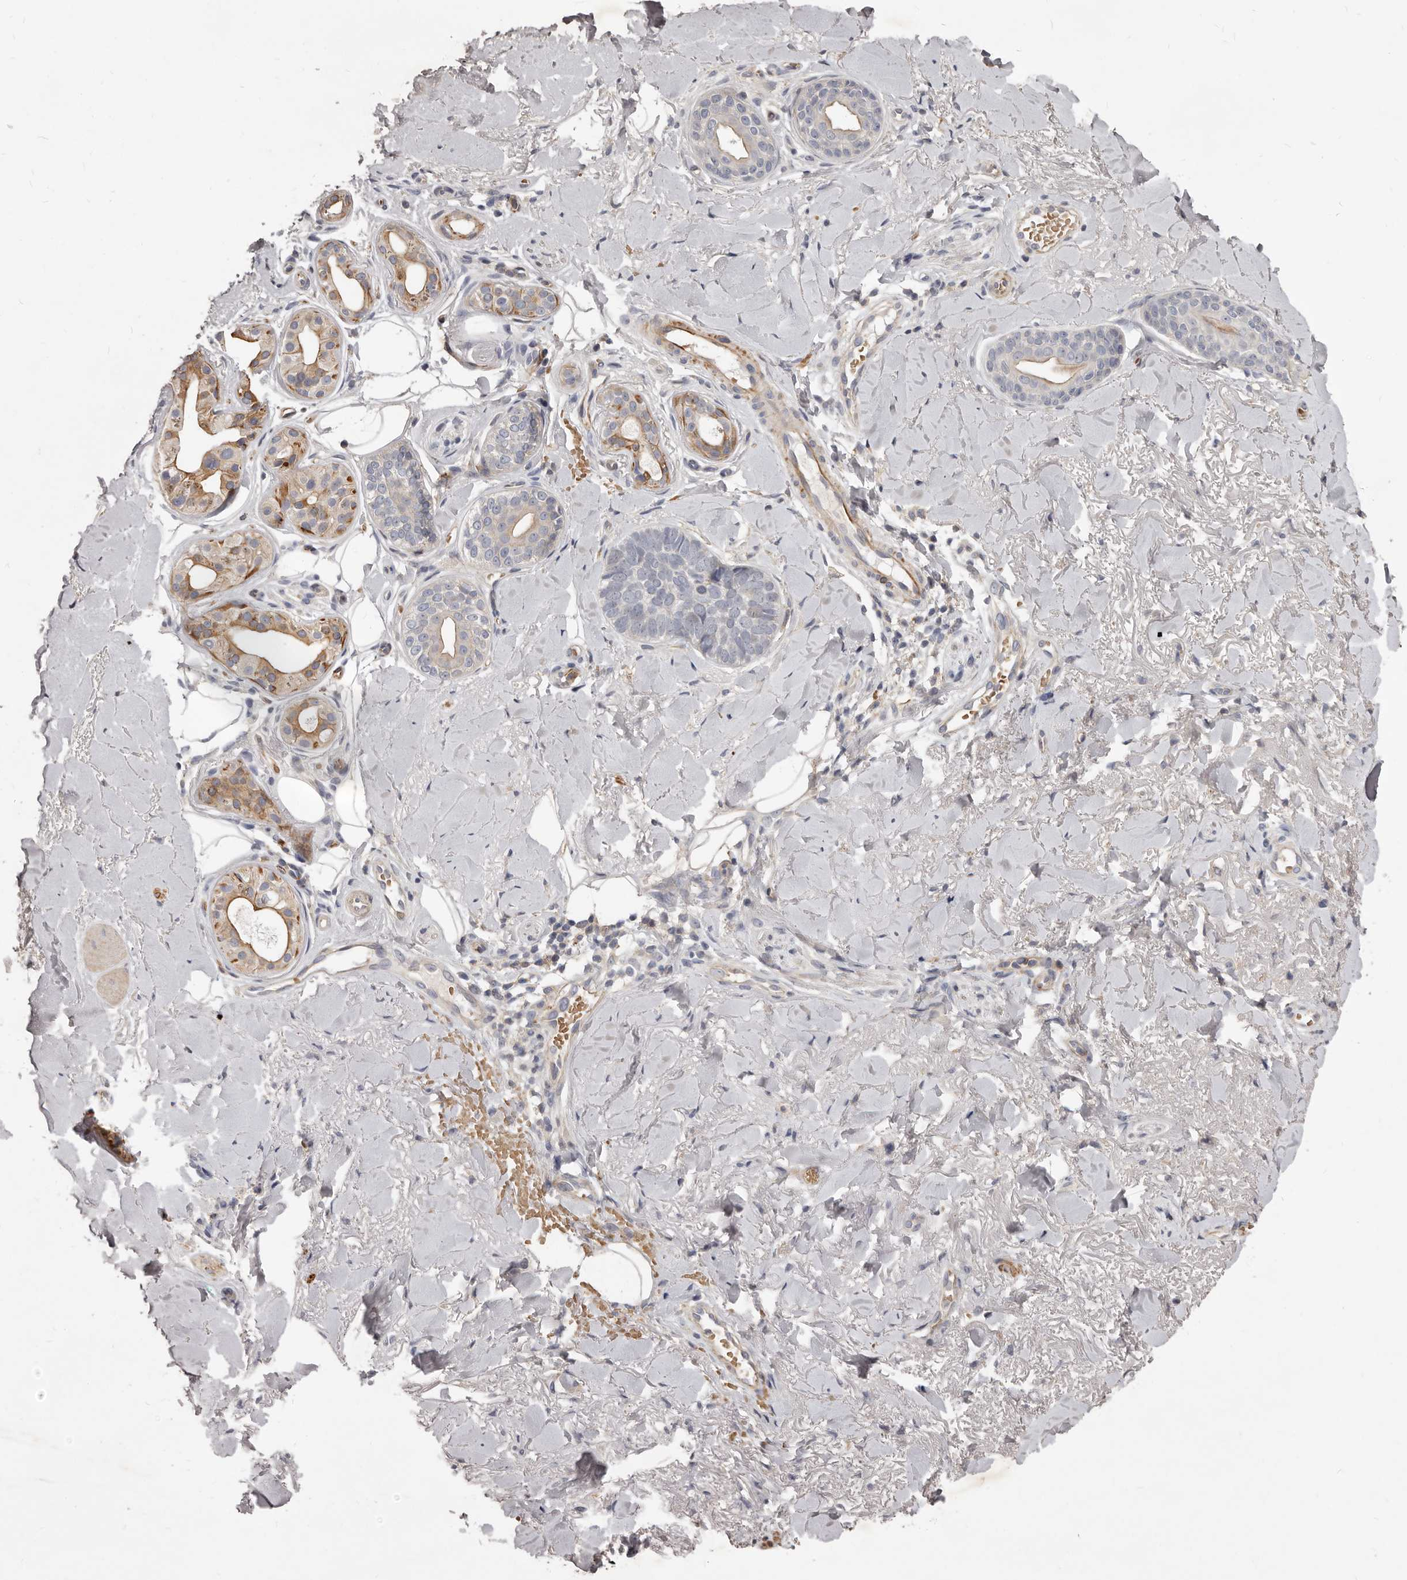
{"staining": {"intensity": "negative", "quantity": "none", "location": "none"}, "tissue": "skin cancer", "cell_type": "Tumor cells", "image_type": "cancer", "snomed": [{"axis": "morphology", "description": "Basal cell carcinoma"}, {"axis": "topography", "description": "Skin"}], "caption": "This is a image of immunohistochemistry staining of skin cancer (basal cell carcinoma), which shows no expression in tumor cells.", "gene": "ALPK1", "patient": {"sex": "female", "age": 82}}